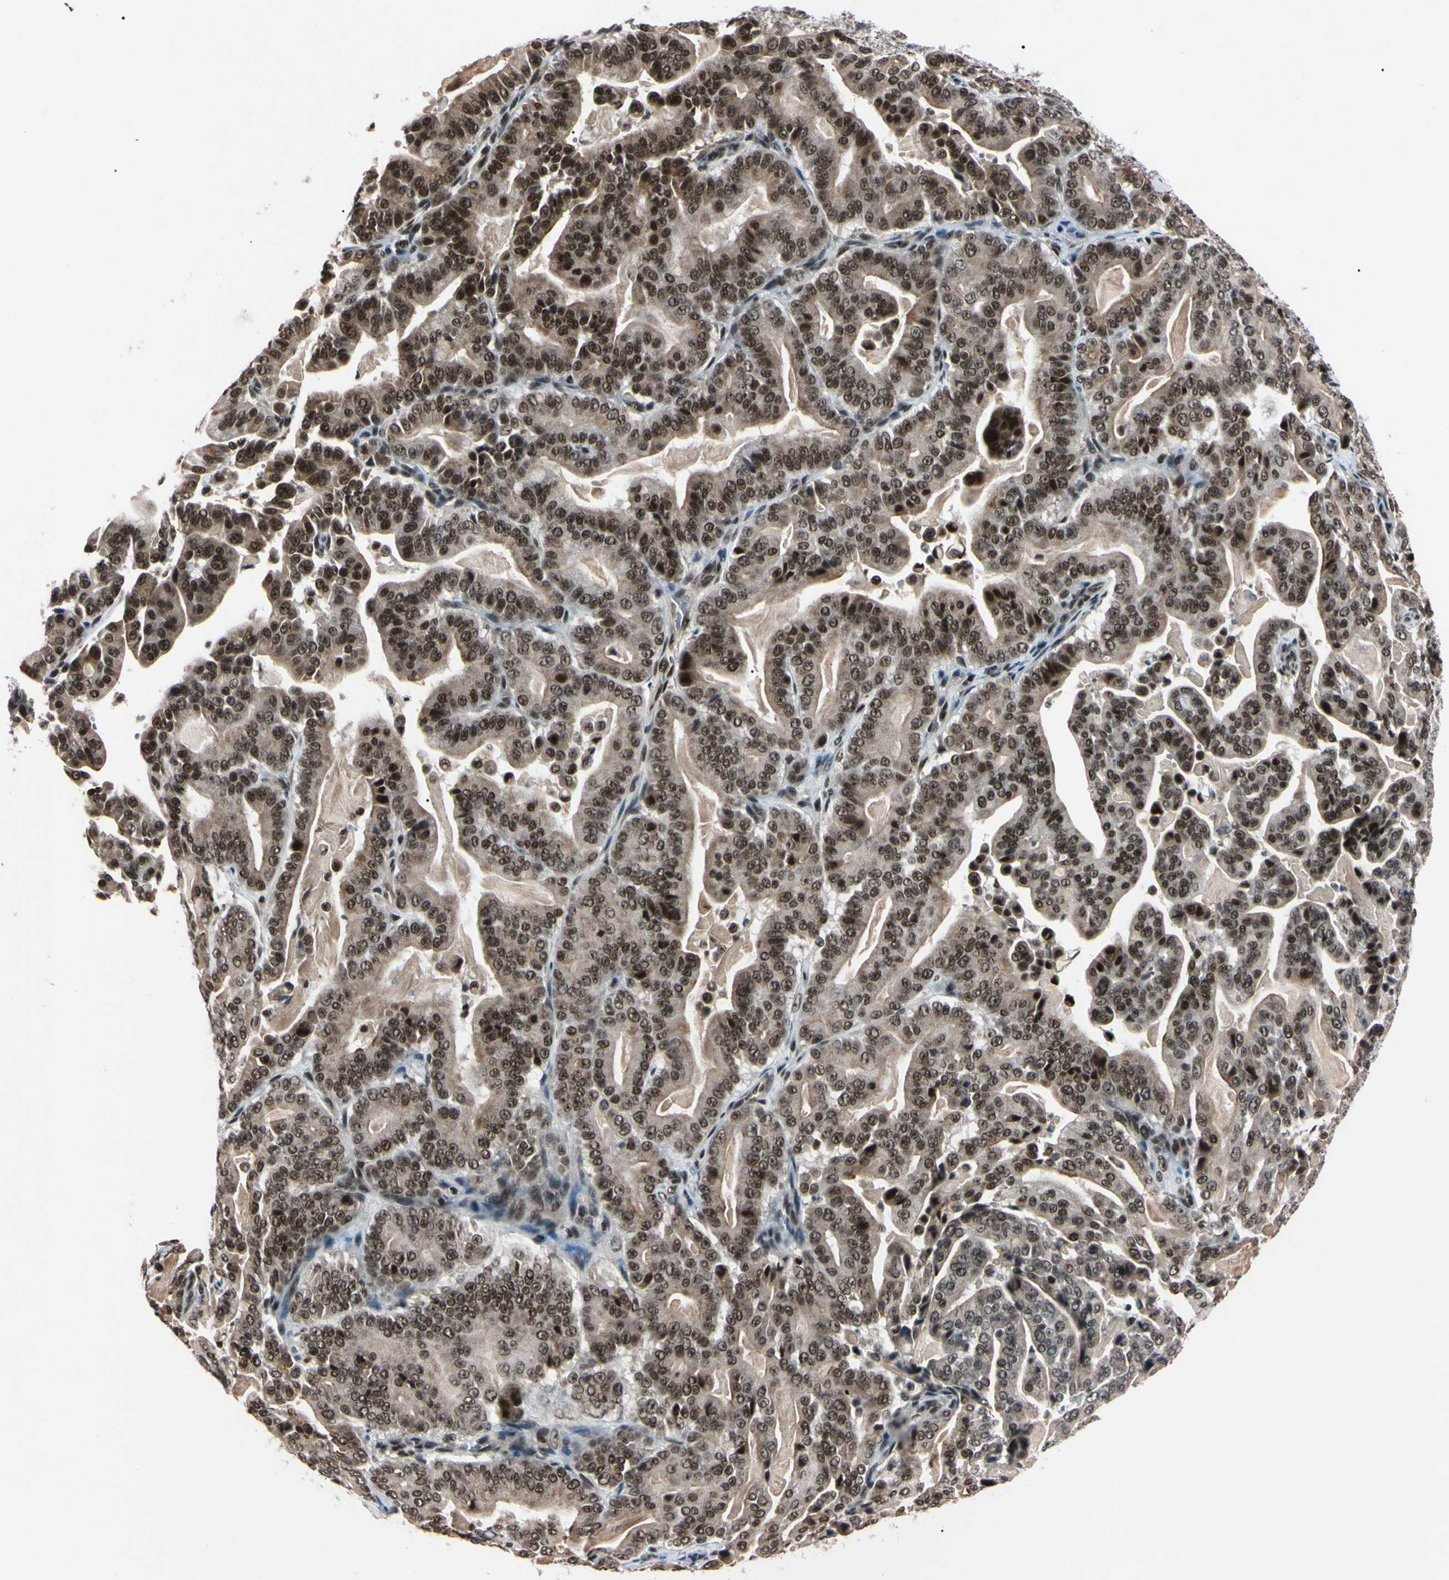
{"staining": {"intensity": "moderate", "quantity": "25%-75%", "location": "nuclear"}, "tissue": "pancreatic cancer", "cell_type": "Tumor cells", "image_type": "cancer", "snomed": [{"axis": "morphology", "description": "Adenocarcinoma, NOS"}, {"axis": "topography", "description": "Pancreas"}], "caption": "Pancreatic cancer tissue reveals moderate nuclear expression in about 25%-75% of tumor cells (brown staining indicates protein expression, while blue staining denotes nuclei).", "gene": "YY1", "patient": {"sex": "male", "age": 63}}